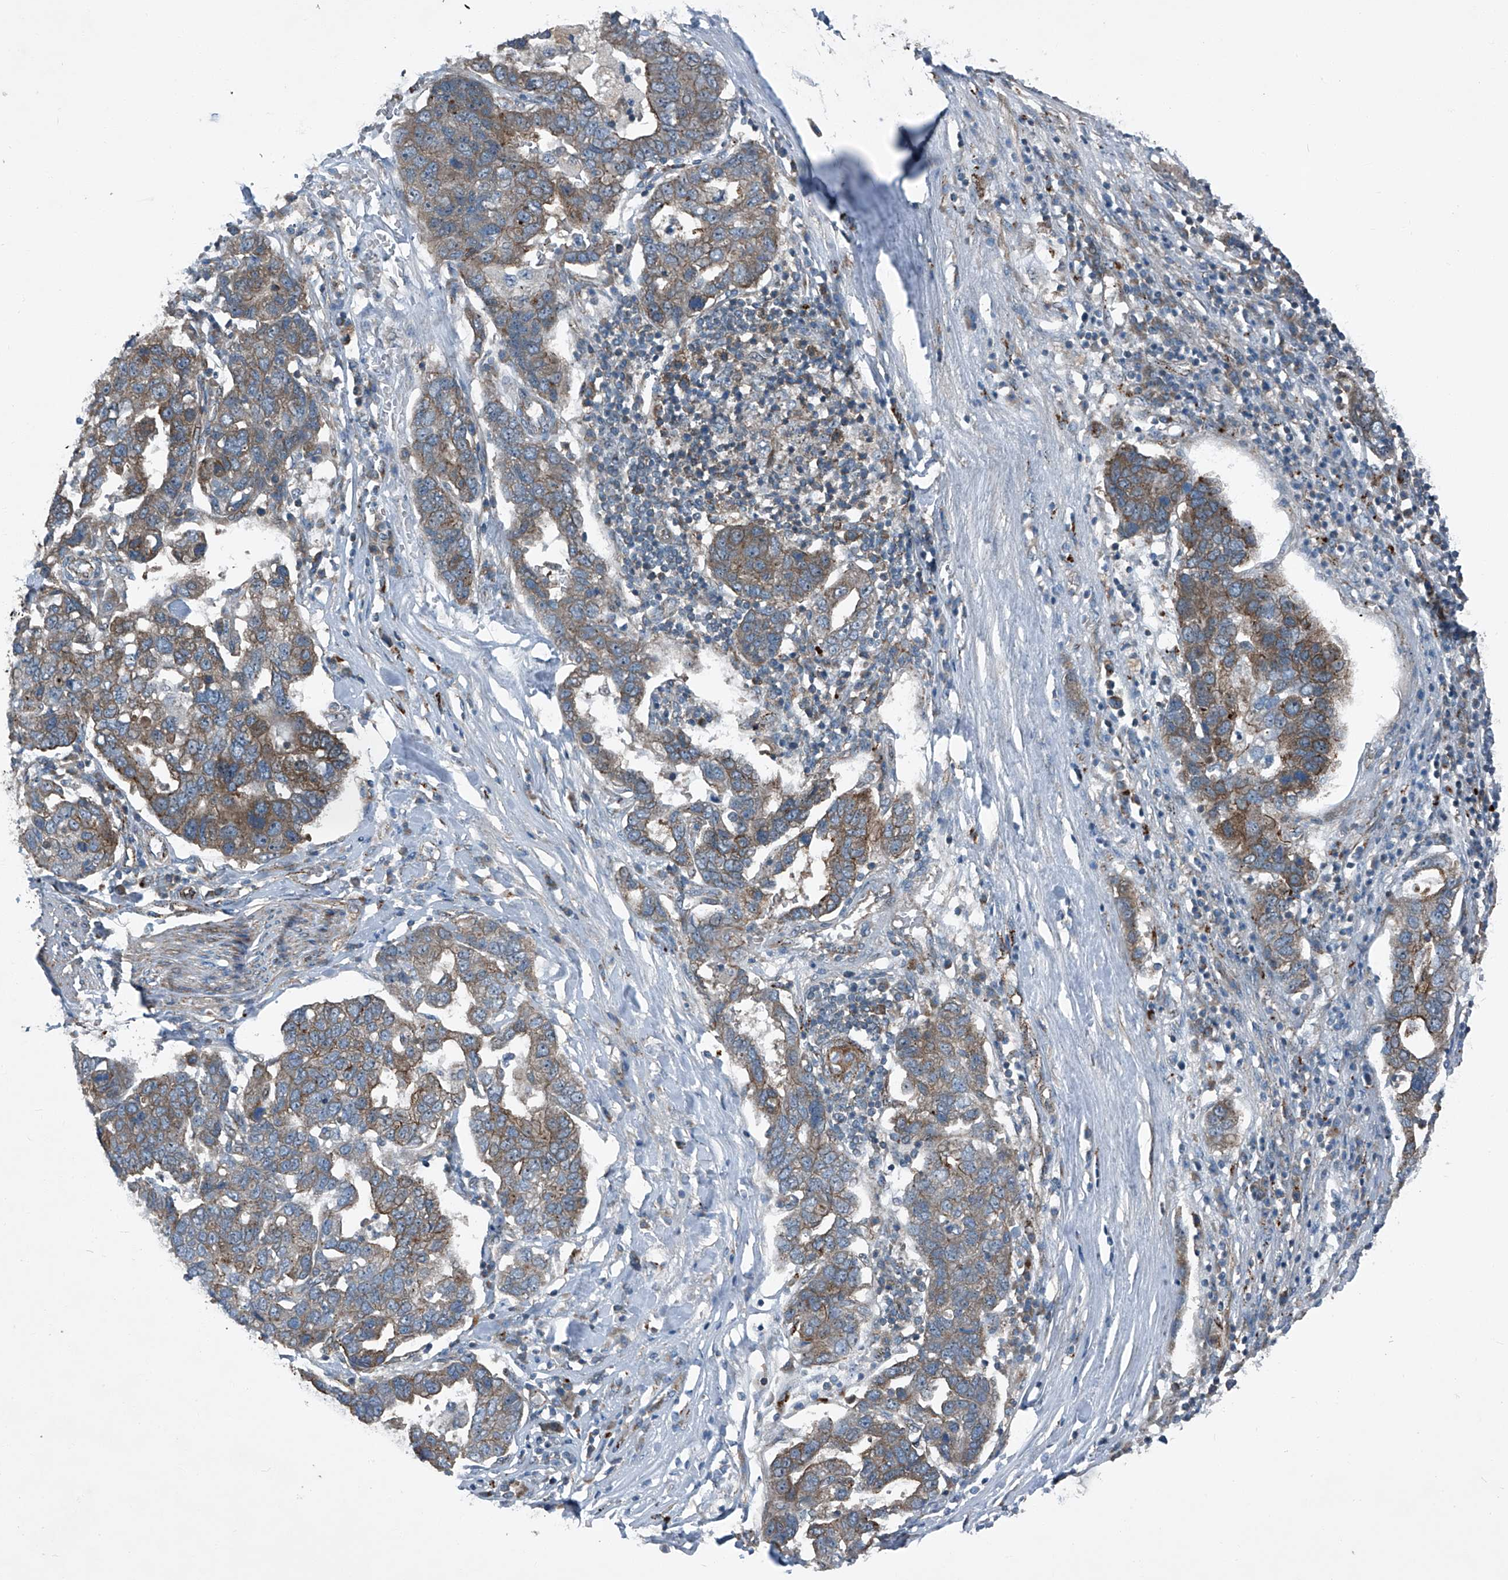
{"staining": {"intensity": "weak", "quantity": ">75%", "location": "cytoplasmic/membranous"}, "tissue": "pancreatic cancer", "cell_type": "Tumor cells", "image_type": "cancer", "snomed": [{"axis": "morphology", "description": "Adenocarcinoma, NOS"}, {"axis": "topography", "description": "Pancreas"}], "caption": "Immunohistochemistry of pancreatic cancer shows low levels of weak cytoplasmic/membranous expression in approximately >75% of tumor cells.", "gene": "SENP2", "patient": {"sex": "female", "age": 61}}